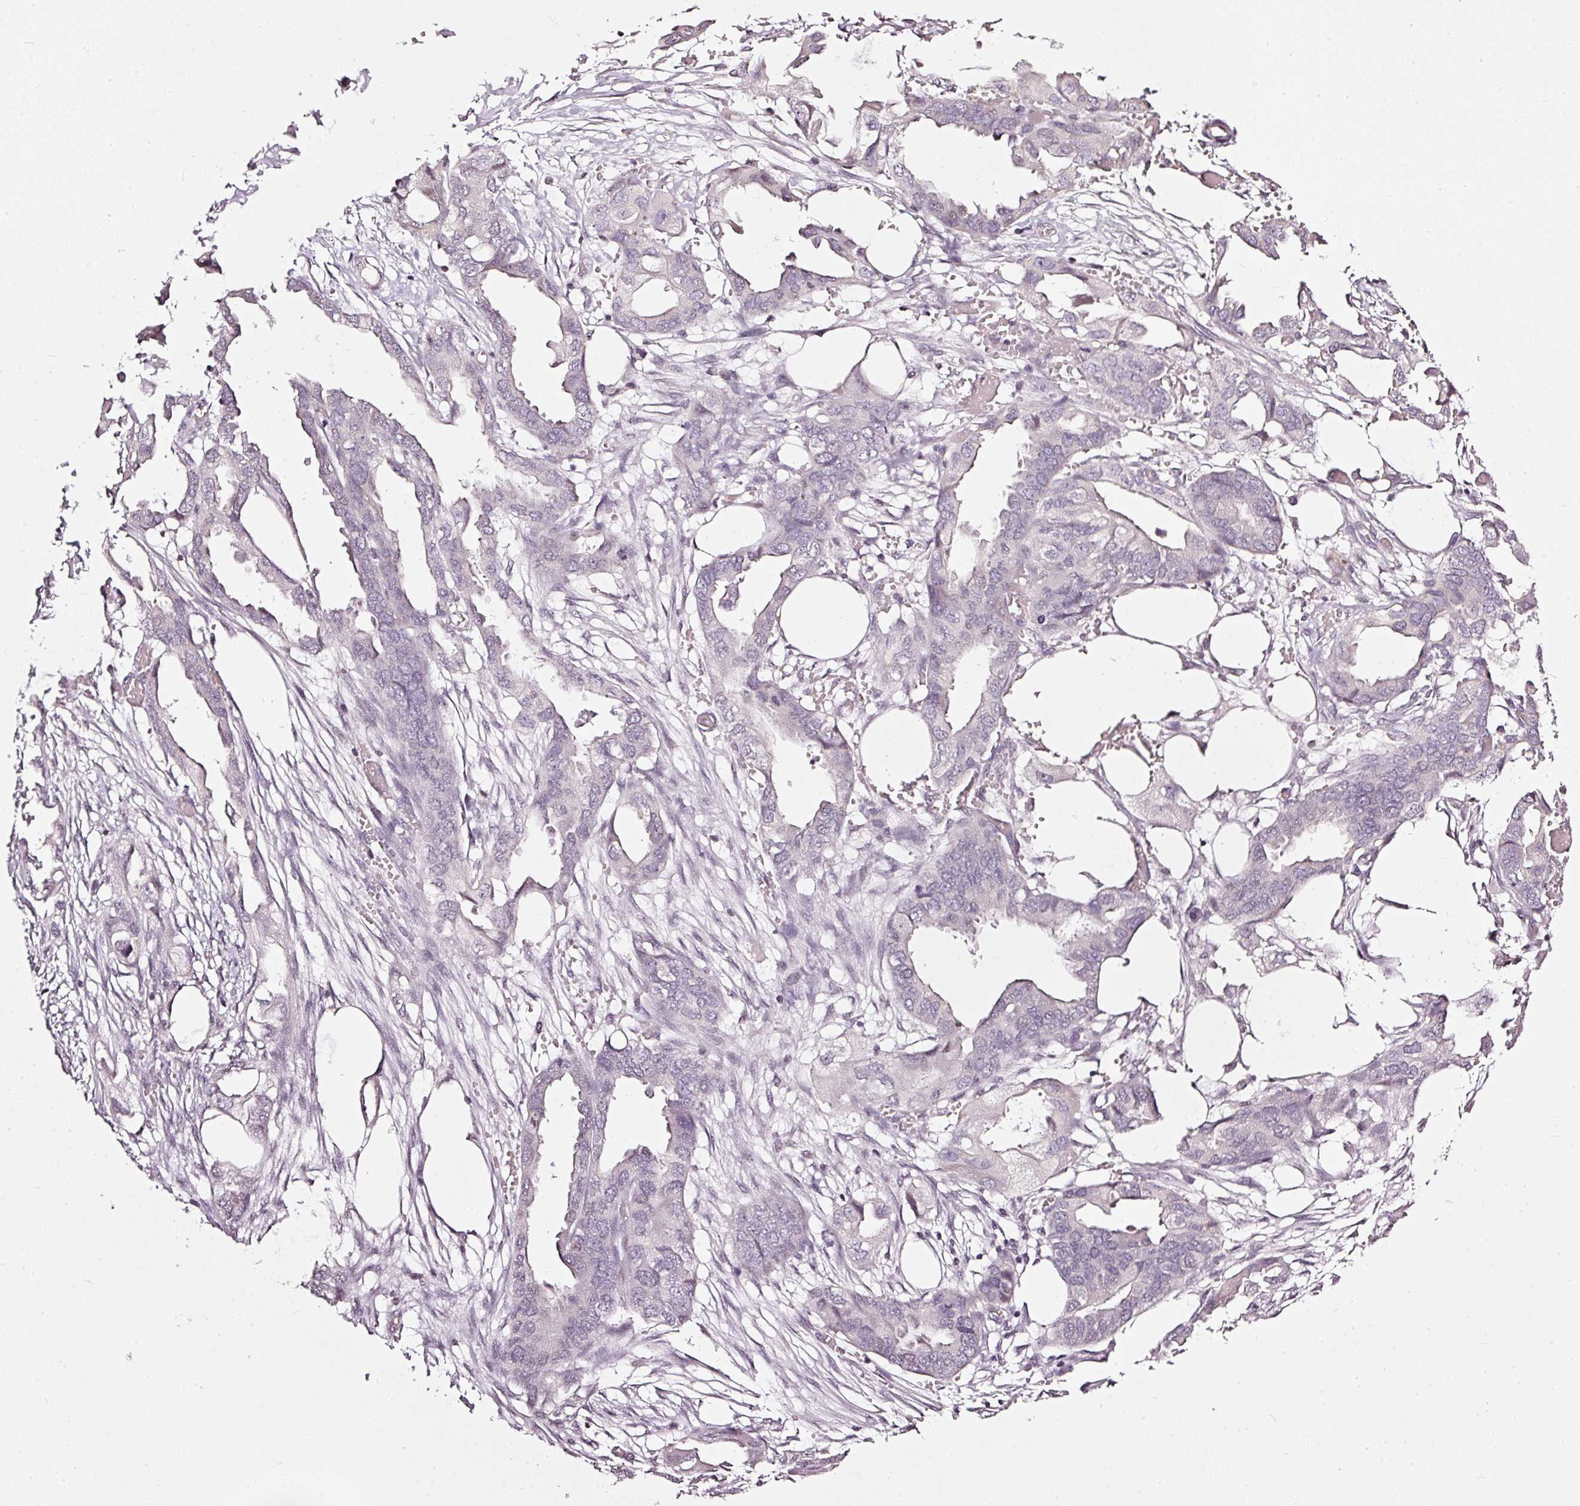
{"staining": {"intensity": "weak", "quantity": "<25%", "location": "cytoplasmic/membranous"}, "tissue": "endometrial cancer", "cell_type": "Tumor cells", "image_type": "cancer", "snomed": [{"axis": "morphology", "description": "Adenocarcinoma, NOS"}, {"axis": "morphology", "description": "Adenocarcinoma, metastatic, NOS"}, {"axis": "topography", "description": "Adipose tissue"}, {"axis": "topography", "description": "Endometrium"}], "caption": "Metastatic adenocarcinoma (endometrial) was stained to show a protein in brown. There is no significant positivity in tumor cells. Nuclei are stained in blue.", "gene": "NRDE2", "patient": {"sex": "female", "age": 67}}